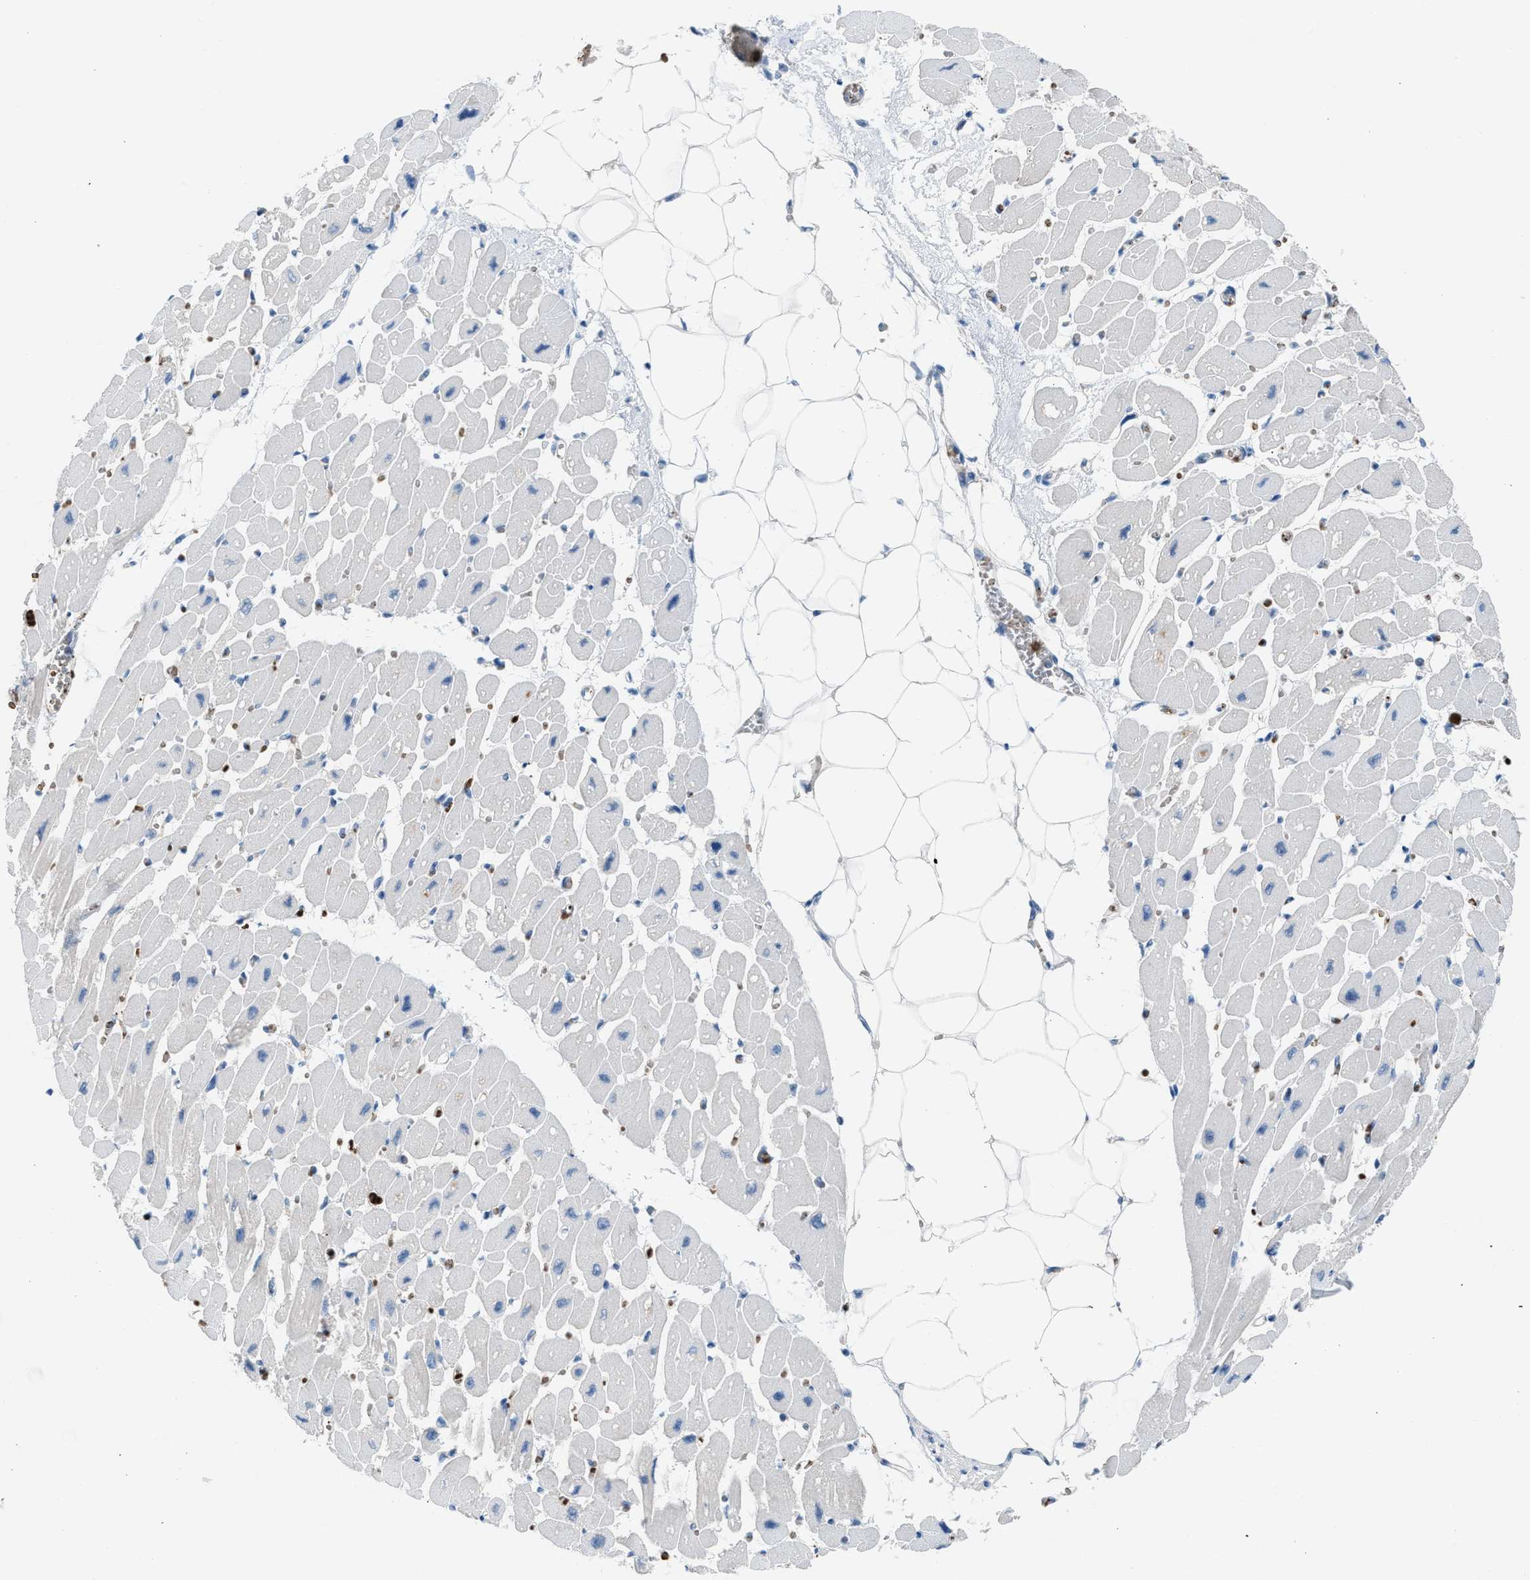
{"staining": {"intensity": "negative", "quantity": "none", "location": "none"}, "tissue": "heart muscle", "cell_type": "Cardiomyocytes", "image_type": "normal", "snomed": [{"axis": "morphology", "description": "Normal tissue, NOS"}, {"axis": "topography", "description": "Heart"}], "caption": "High power microscopy image of an IHC micrograph of benign heart muscle, revealing no significant positivity in cardiomyocytes.", "gene": "CFAP77", "patient": {"sex": "female", "age": 54}}